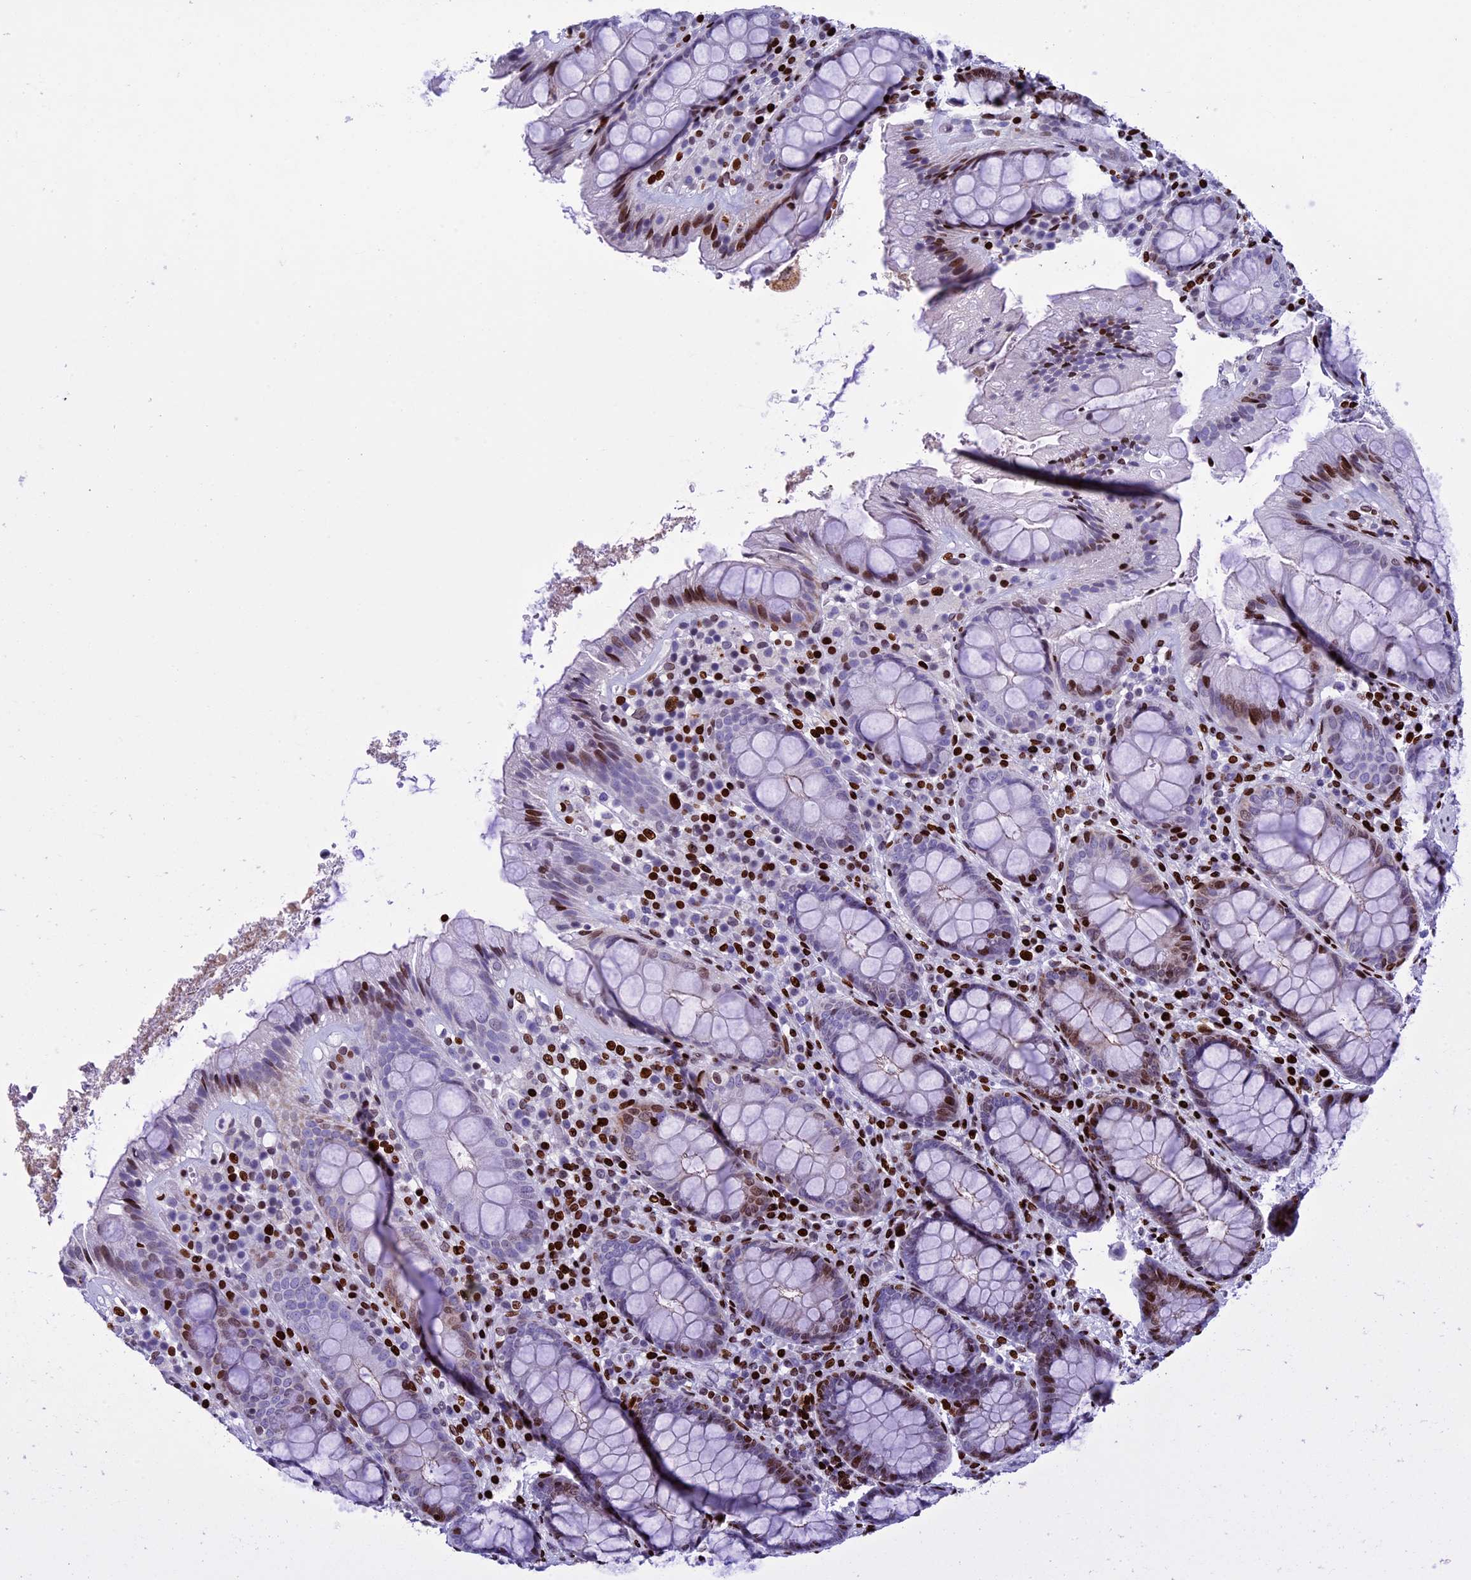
{"staining": {"intensity": "strong", "quantity": "<25%", "location": "nuclear"}, "tissue": "rectum", "cell_type": "Glandular cells", "image_type": "normal", "snomed": [{"axis": "morphology", "description": "Normal tissue, NOS"}, {"axis": "topography", "description": "Rectum"}], "caption": "Protein analysis of benign rectum displays strong nuclear positivity in about <25% of glandular cells. The staining was performed using DAB, with brown indicating positive protein expression. Nuclei are stained blue with hematoxylin.", "gene": "BTBD3", "patient": {"sex": "male", "age": 83}}